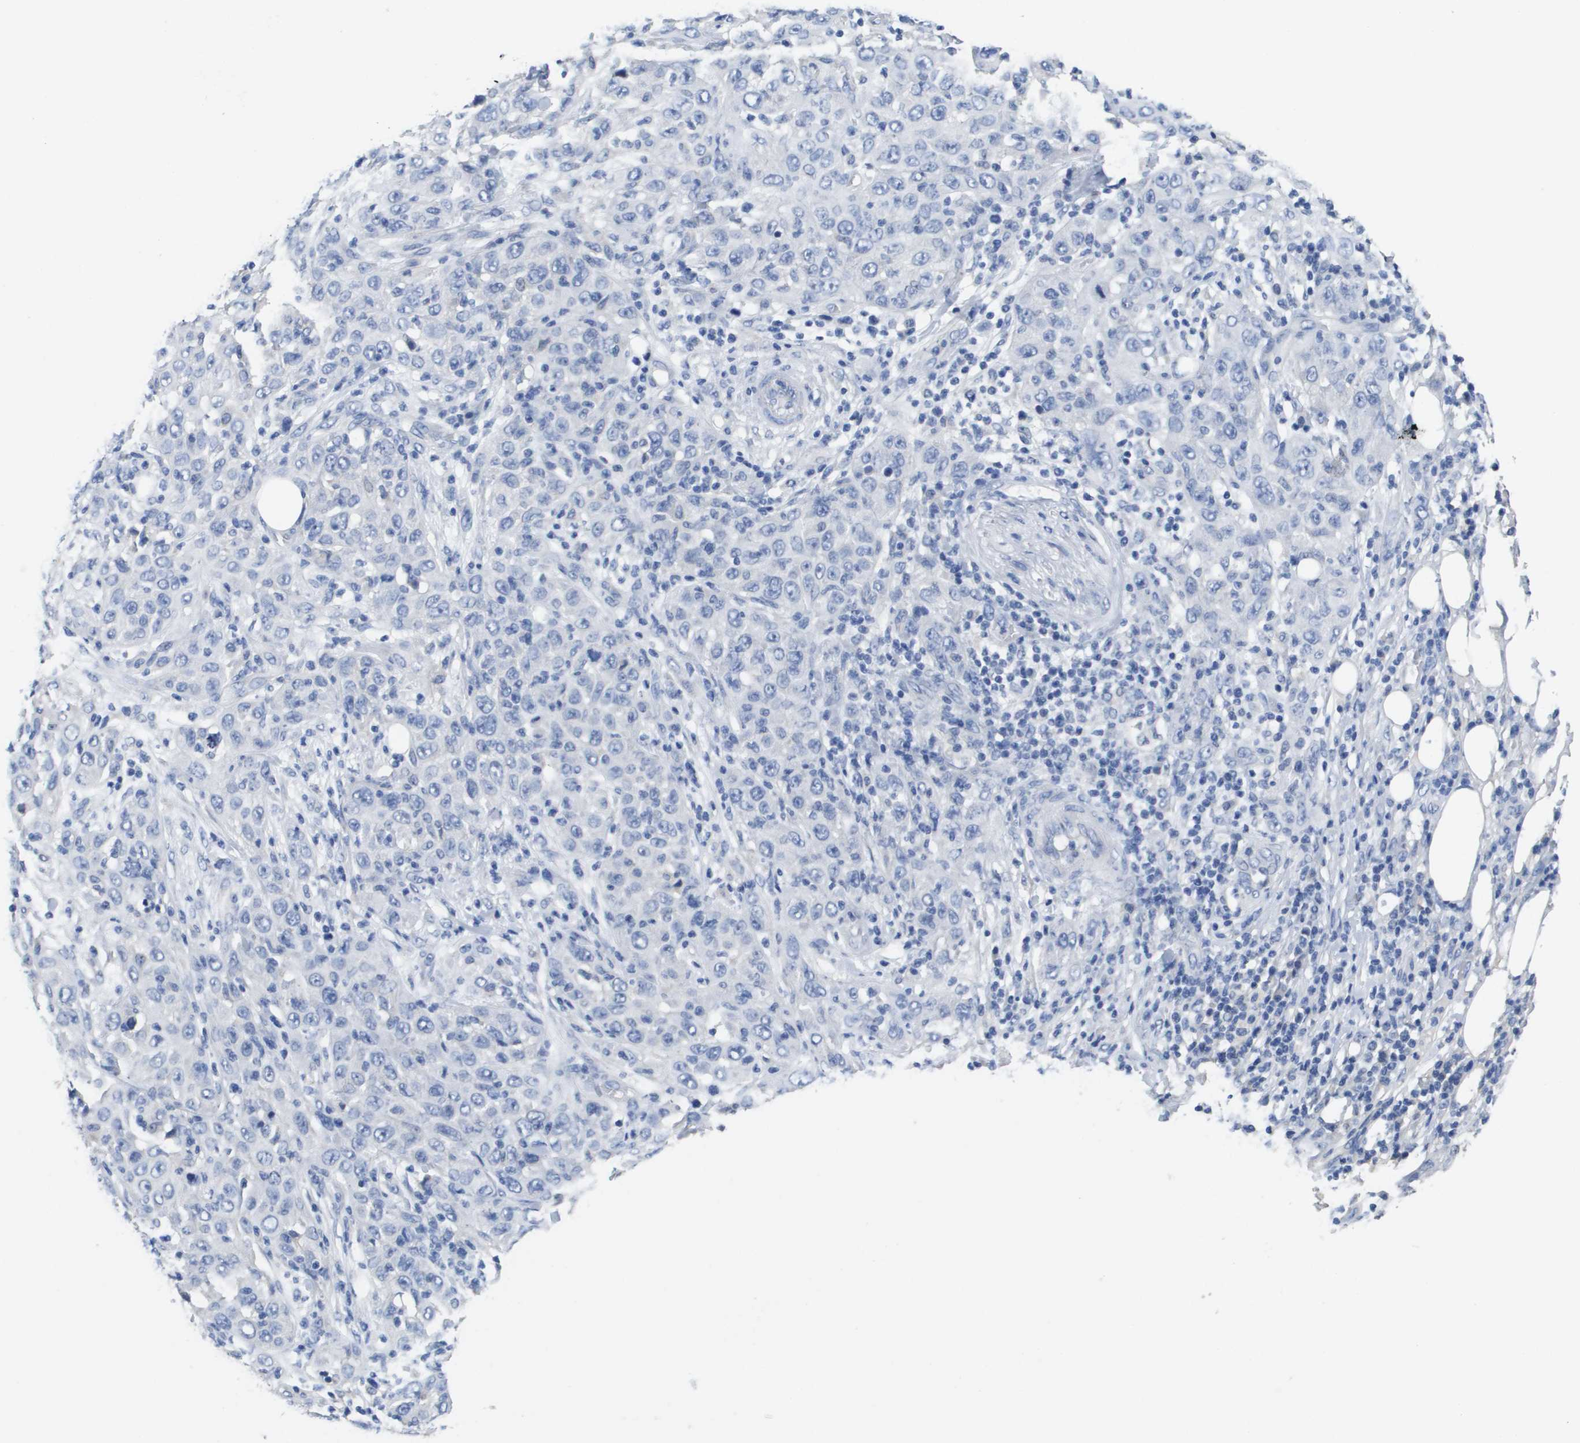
{"staining": {"intensity": "negative", "quantity": "none", "location": "none"}, "tissue": "skin cancer", "cell_type": "Tumor cells", "image_type": "cancer", "snomed": [{"axis": "morphology", "description": "Squamous cell carcinoma, NOS"}, {"axis": "topography", "description": "Skin"}], "caption": "DAB immunohistochemical staining of skin cancer reveals no significant expression in tumor cells.", "gene": "CA9", "patient": {"sex": "female", "age": 88}}